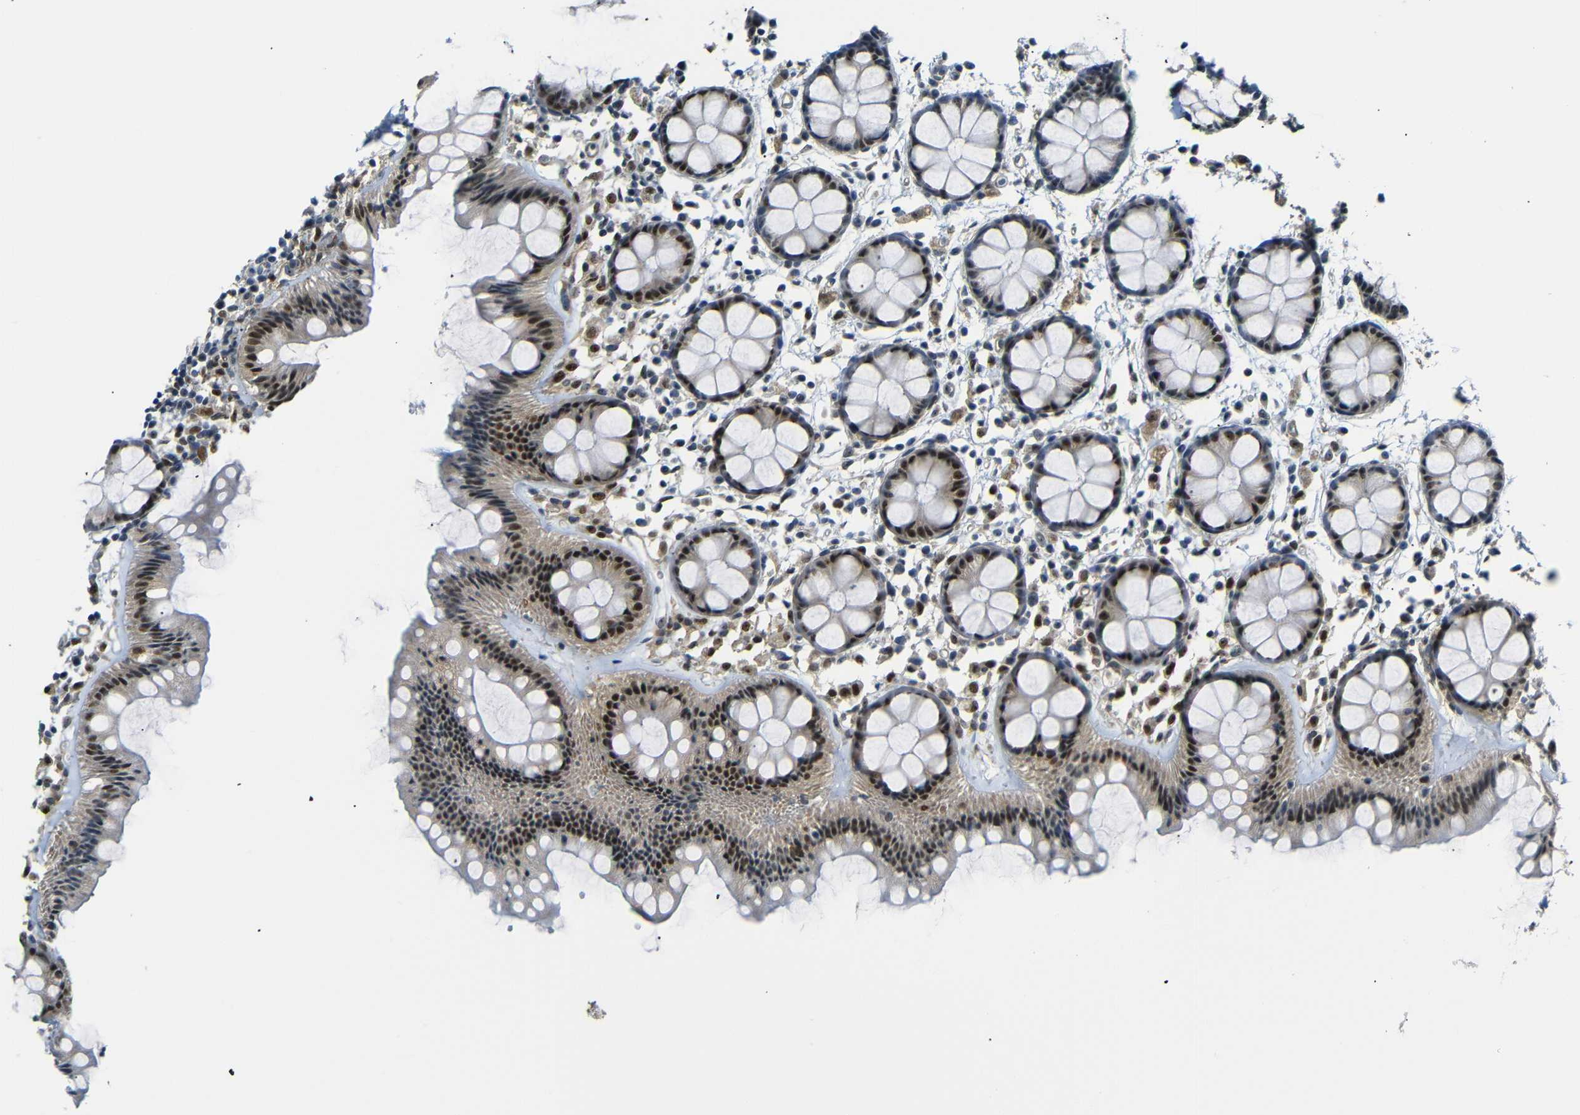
{"staining": {"intensity": "strong", "quantity": "25%-75%", "location": "nuclear"}, "tissue": "rectum", "cell_type": "Glandular cells", "image_type": "normal", "snomed": [{"axis": "morphology", "description": "Normal tissue, NOS"}, {"axis": "topography", "description": "Rectum"}], "caption": "Immunohistochemistry (IHC) (DAB) staining of normal human rectum exhibits strong nuclear protein expression in approximately 25%-75% of glandular cells.", "gene": "PARN", "patient": {"sex": "female", "age": 66}}